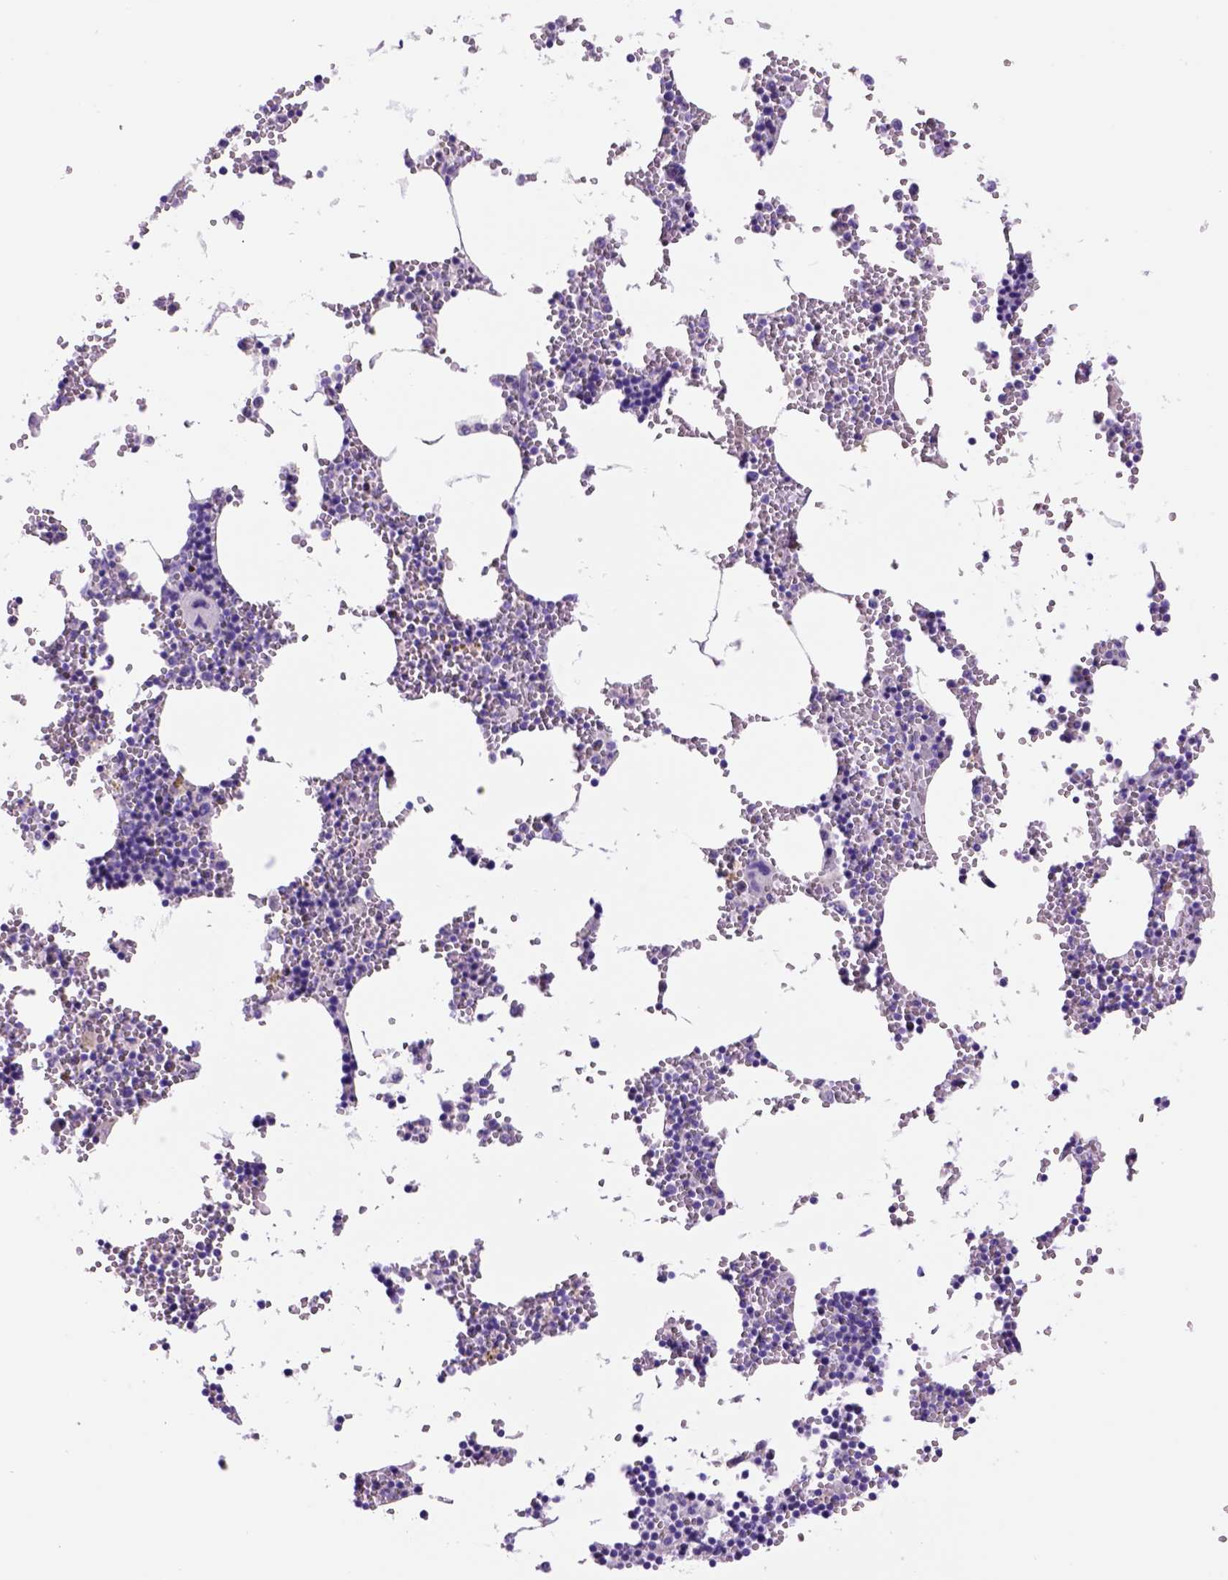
{"staining": {"intensity": "negative", "quantity": "none", "location": "none"}, "tissue": "bone marrow", "cell_type": "Hematopoietic cells", "image_type": "normal", "snomed": [{"axis": "morphology", "description": "Normal tissue, NOS"}, {"axis": "topography", "description": "Bone marrow"}], "caption": "High magnification brightfield microscopy of unremarkable bone marrow stained with DAB (3,3'-diaminobenzidine) (brown) and counterstained with hematoxylin (blue): hematopoietic cells show no significant expression. (Immunohistochemistry (ihc), brightfield microscopy, high magnification).", "gene": "EGFR", "patient": {"sex": "male", "age": 54}}